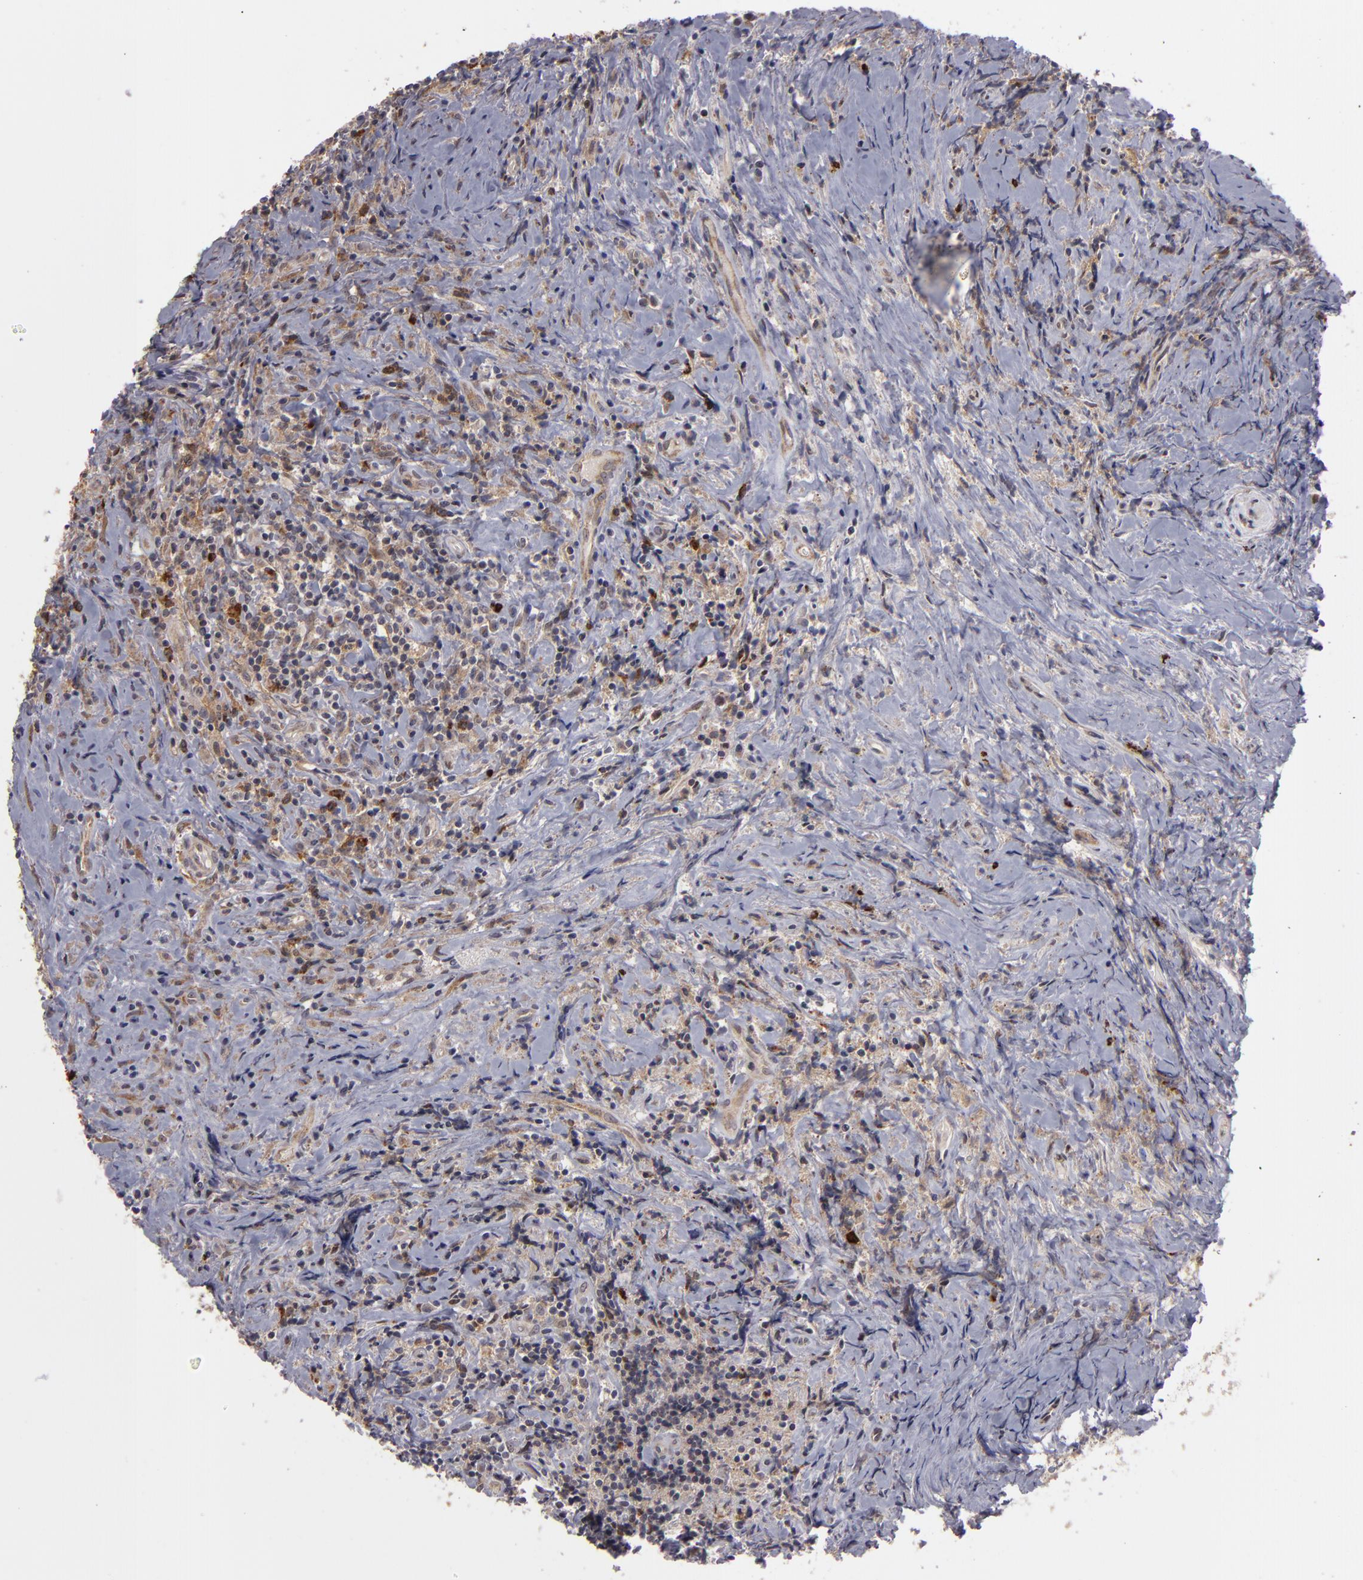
{"staining": {"intensity": "strong", "quantity": "<25%", "location": "cytoplasmic/membranous"}, "tissue": "lymphoma", "cell_type": "Tumor cells", "image_type": "cancer", "snomed": [{"axis": "morphology", "description": "Hodgkin's disease, NOS"}, {"axis": "topography", "description": "Lymph node"}], "caption": "DAB immunohistochemical staining of Hodgkin's disease displays strong cytoplasmic/membranous protein staining in about <25% of tumor cells.", "gene": "STX3", "patient": {"sex": "female", "age": 25}}